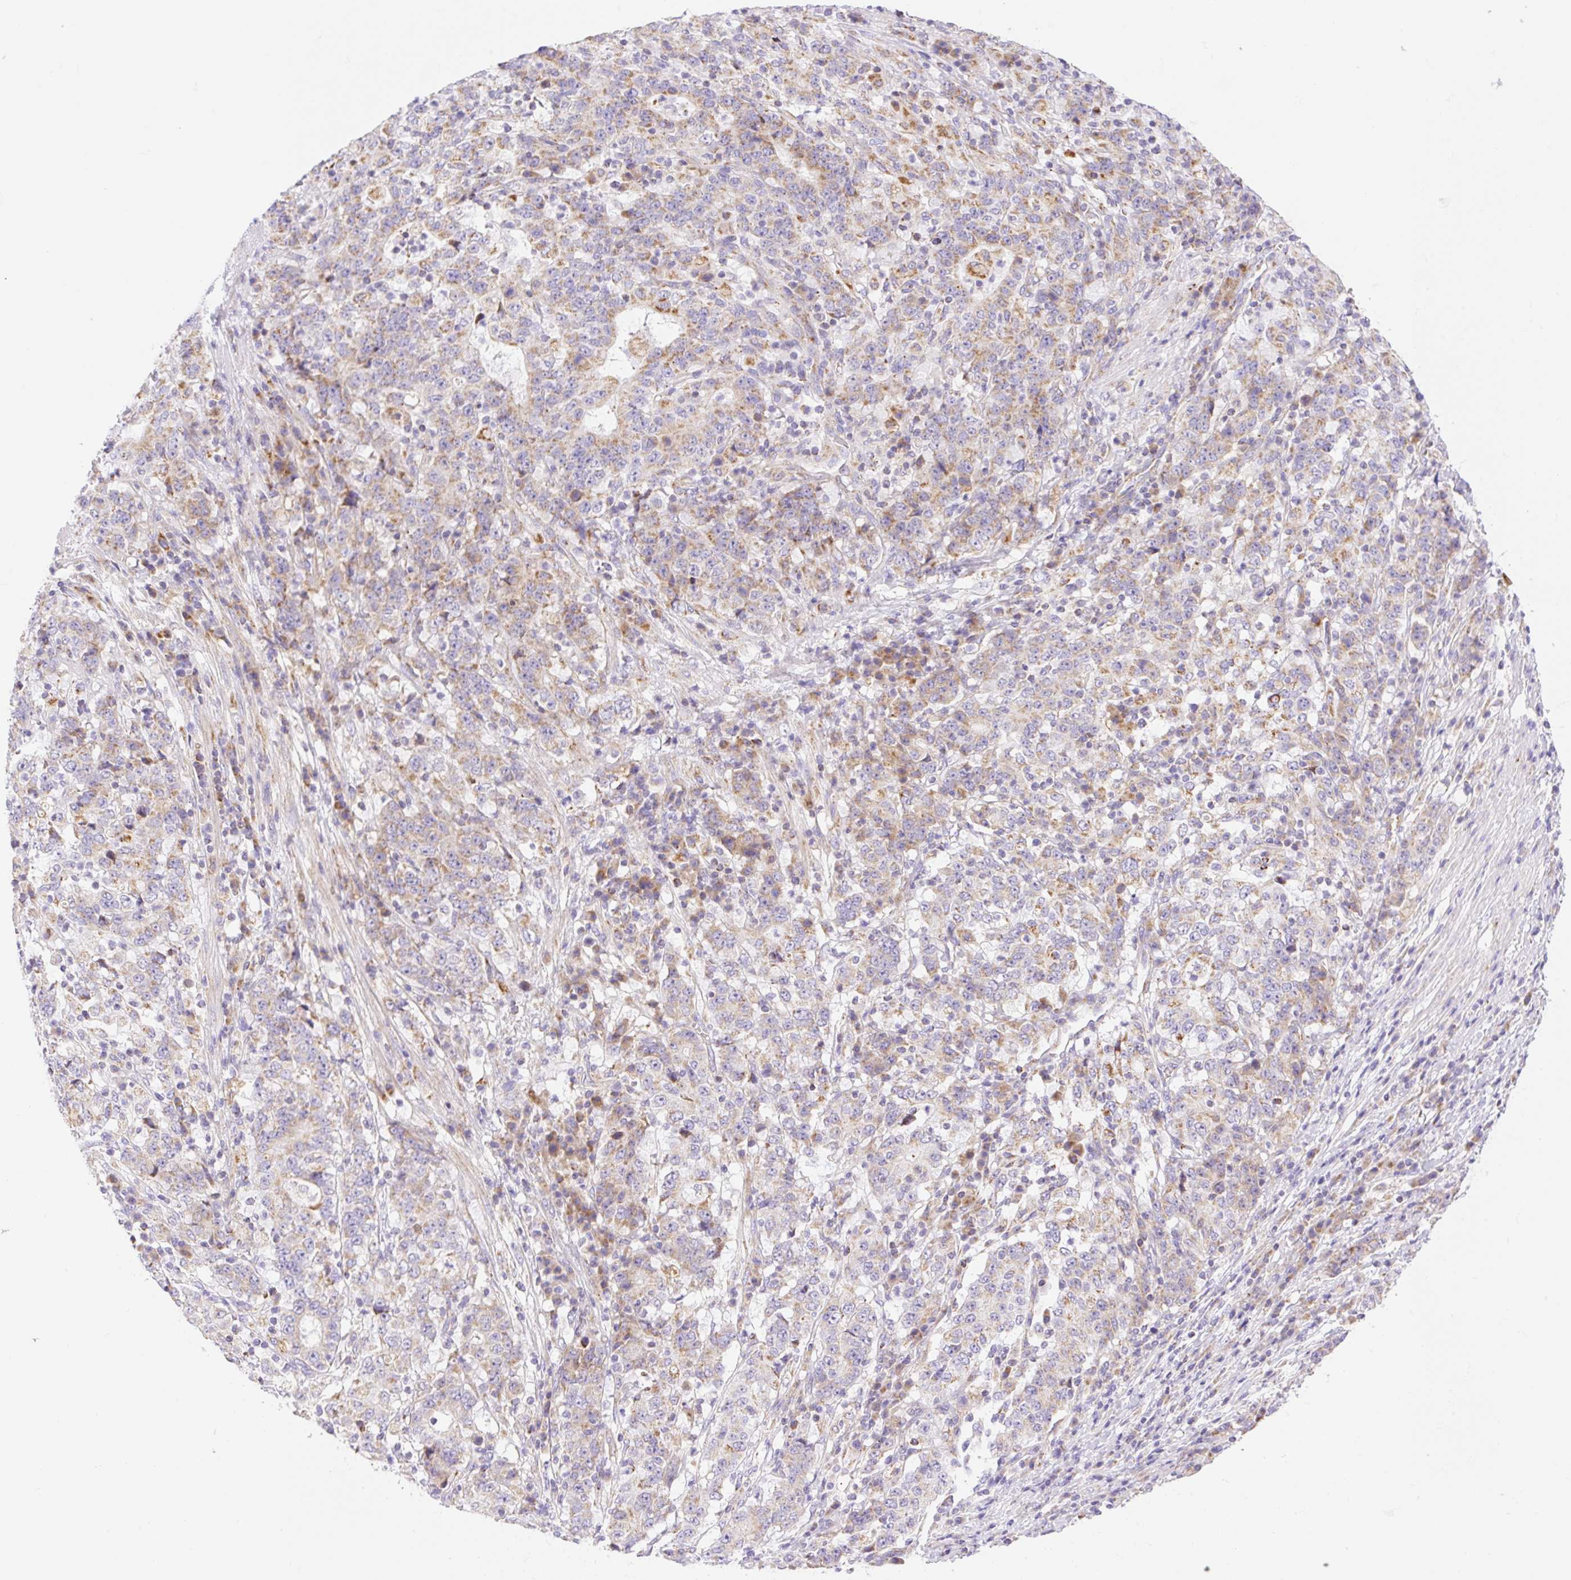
{"staining": {"intensity": "moderate", "quantity": "25%-75%", "location": "cytoplasmic/membranous"}, "tissue": "stomach cancer", "cell_type": "Tumor cells", "image_type": "cancer", "snomed": [{"axis": "morphology", "description": "Adenocarcinoma, NOS"}, {"axis": "topography", "description": "Stomach"}], "caption": "Human adenocarcinoma (stomach) stained with a protein marker shows moderate staining in tumor cells.", "gene": "ETNK2", "patient": {"sex": "male", "age": 59}}